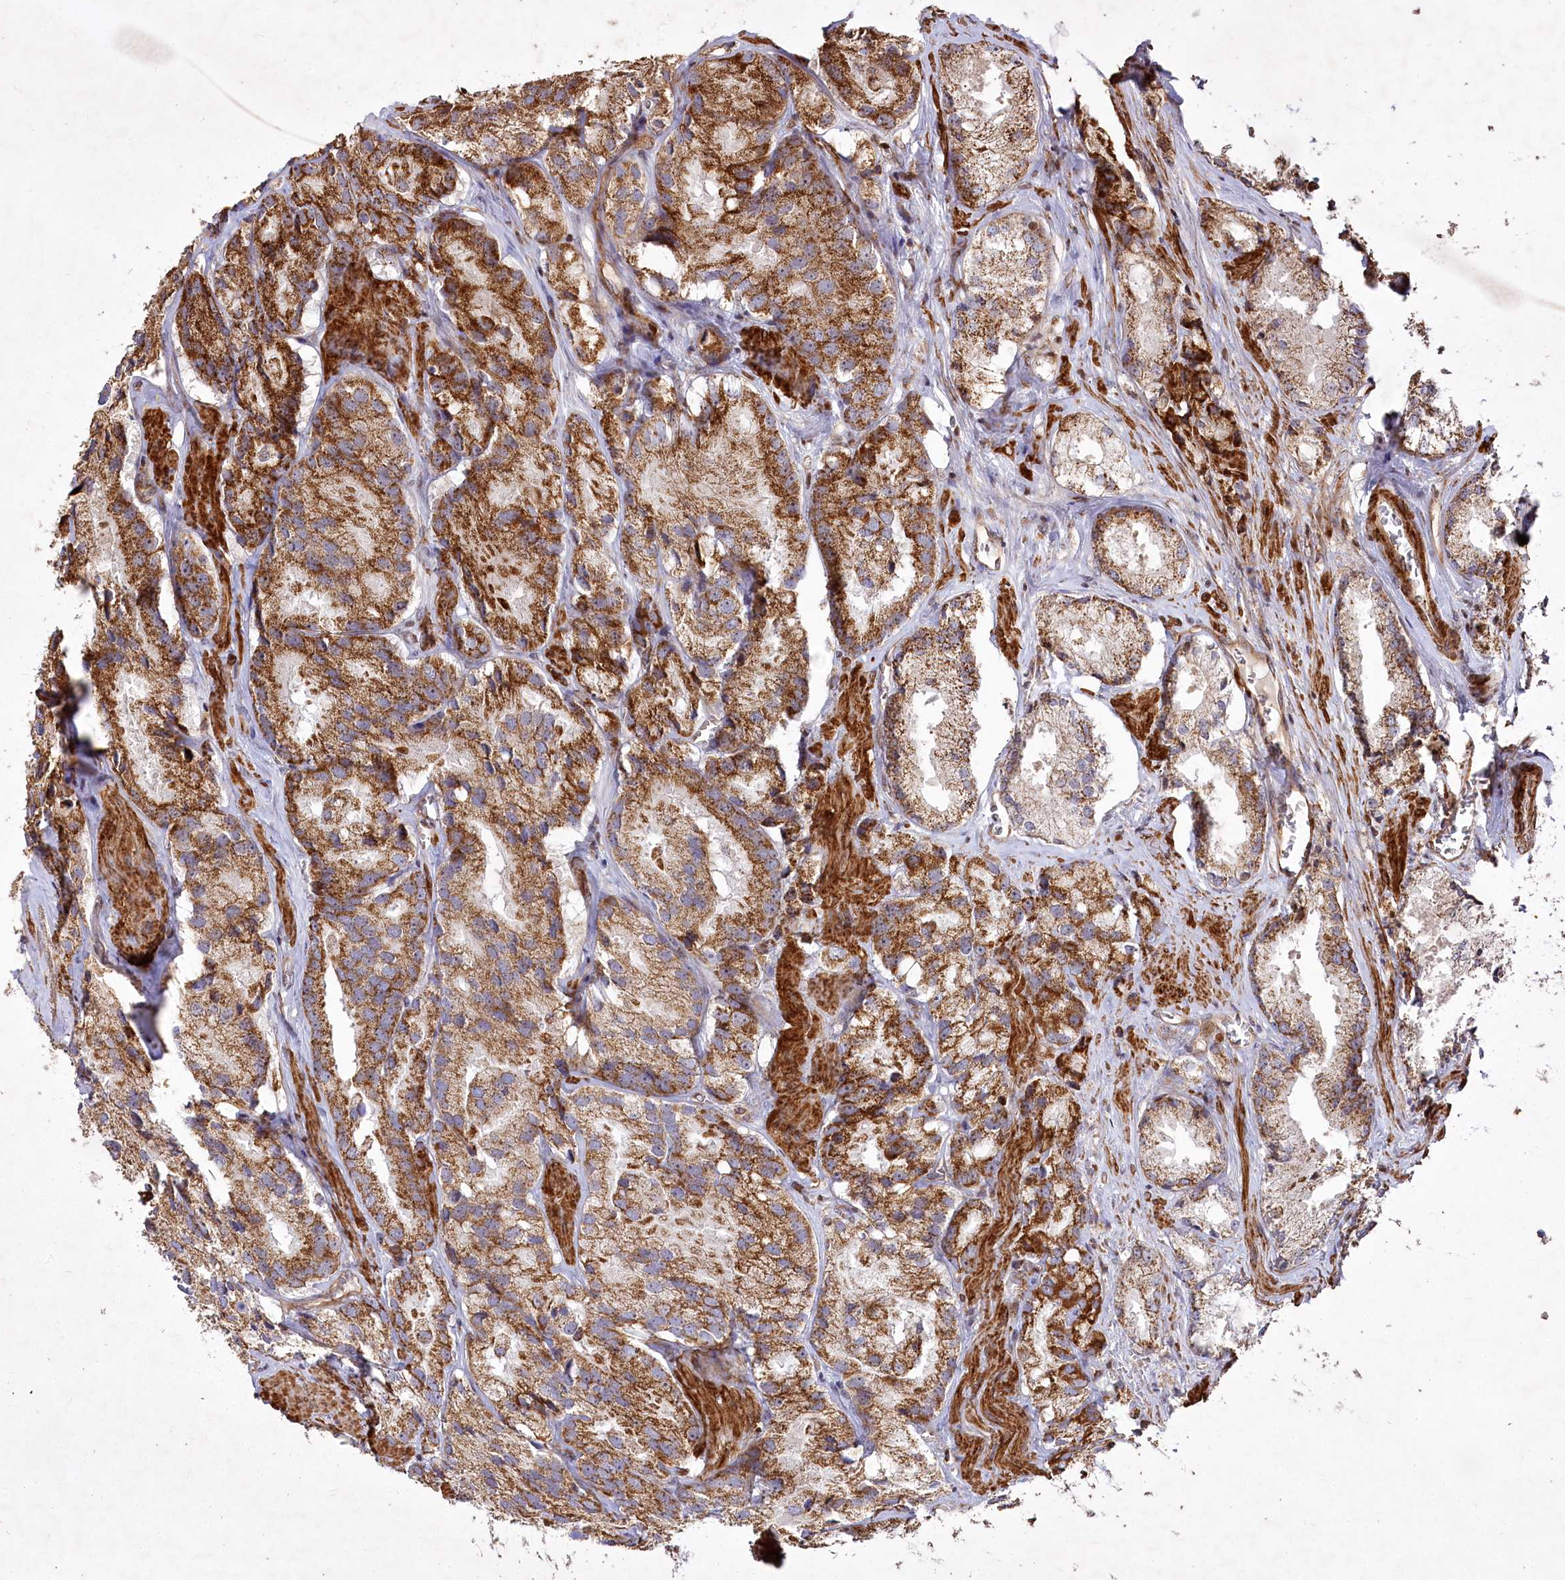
{"staining": {"intensity": "strong", "quantity": "25%-75%", "location": "cytoplasmic/membranous"}, "tissue": "prostate cancer", "cell_type": "Tumor cells", "image_type": "cancer", "snomed": [{"axis": "morphology", "description": "Adenocarcinoma, High grade"}, {"axis": "topography", "description": "Prostate"}], "caption": "Protein analysis of adenocarcinoma (high-grade) (prostate) tissue exhibits strong cytoplasmic/membranous positivity in approximately 25%-75% of tumor cells.", "gene": "PSTK", "patient": {"sex": "male", "age": 66}}